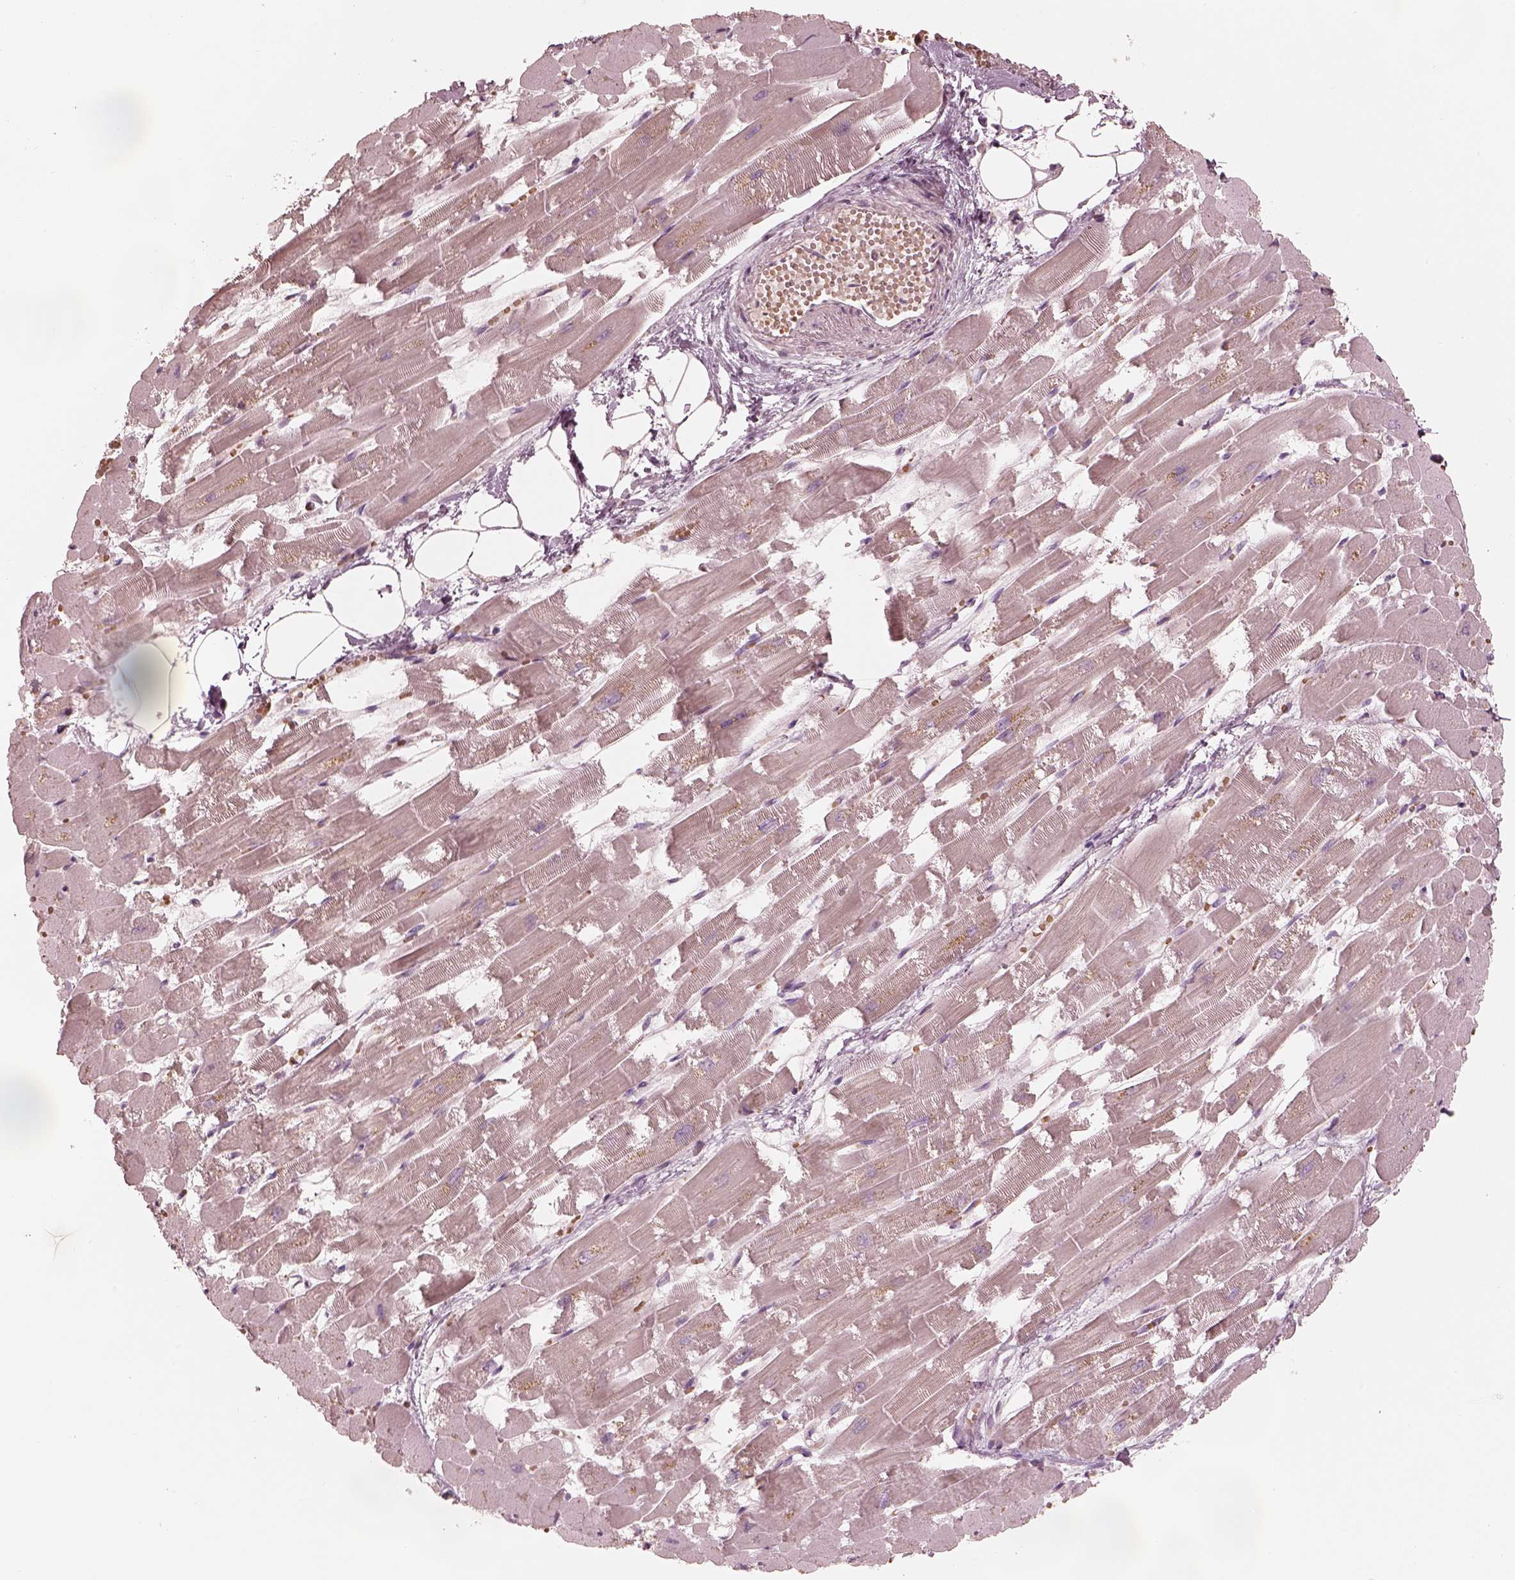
{"staining": {"intensity": "weak", "quantity": "<25%", "location": "cytoplasmic/membranous"}, "tissue": "heart muscle", "cell_type": "Cardiomyocytes", "image_type": "normal", "snomed": [{"axis": "morphology", "description": "Normal tissue, NOS"}, {"axis": "topography", "description": "Heart"}], "caption": "The immunohistochemistry photomicrograph has no significant staining in cardiomyocytes of heart muscle. (DAB IHC with hematoxylin counter stain).", "gene": "ANKLE1", "patient": {"sex": "female", "age": 52}}